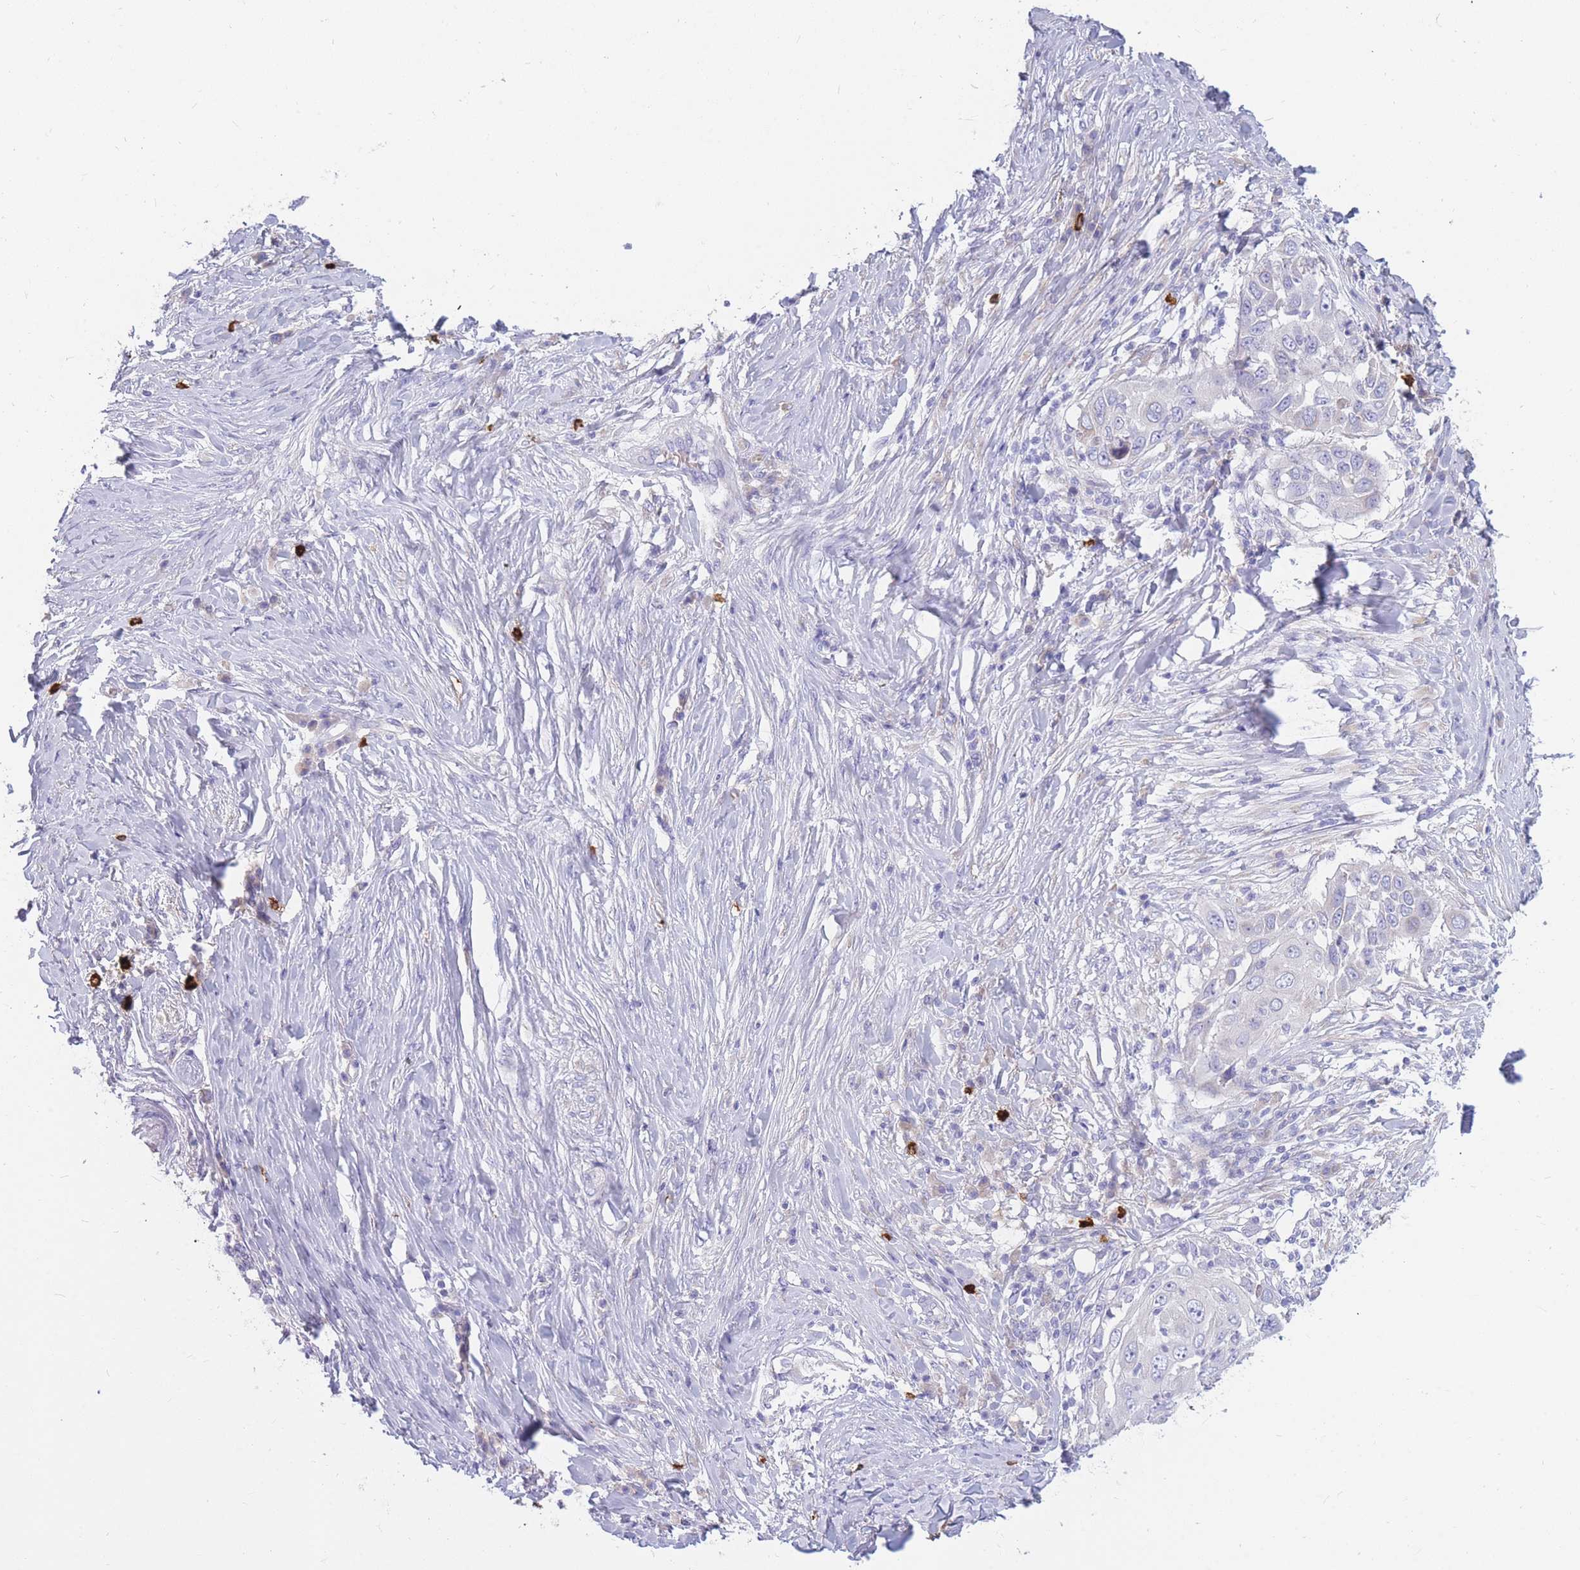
{"staining": {"intensity": "negative", "quantity": "none", "location": "none"}, "tissue": "skin cancer", "cell_type": "Tumor cells", "image_type": "cancer", "snomed": [{"axis": "morphology", "description": "Squamous cell carcinoma, NOS"}, {"axis": "topography", "description": "Skin"}], "caption": "An image of skin squamous cell carcinoma stained for a protein exhibits no brown staining in tumor cells.", "gene": "TPSD1", "patient": {"sex": "female", "age": 44}}